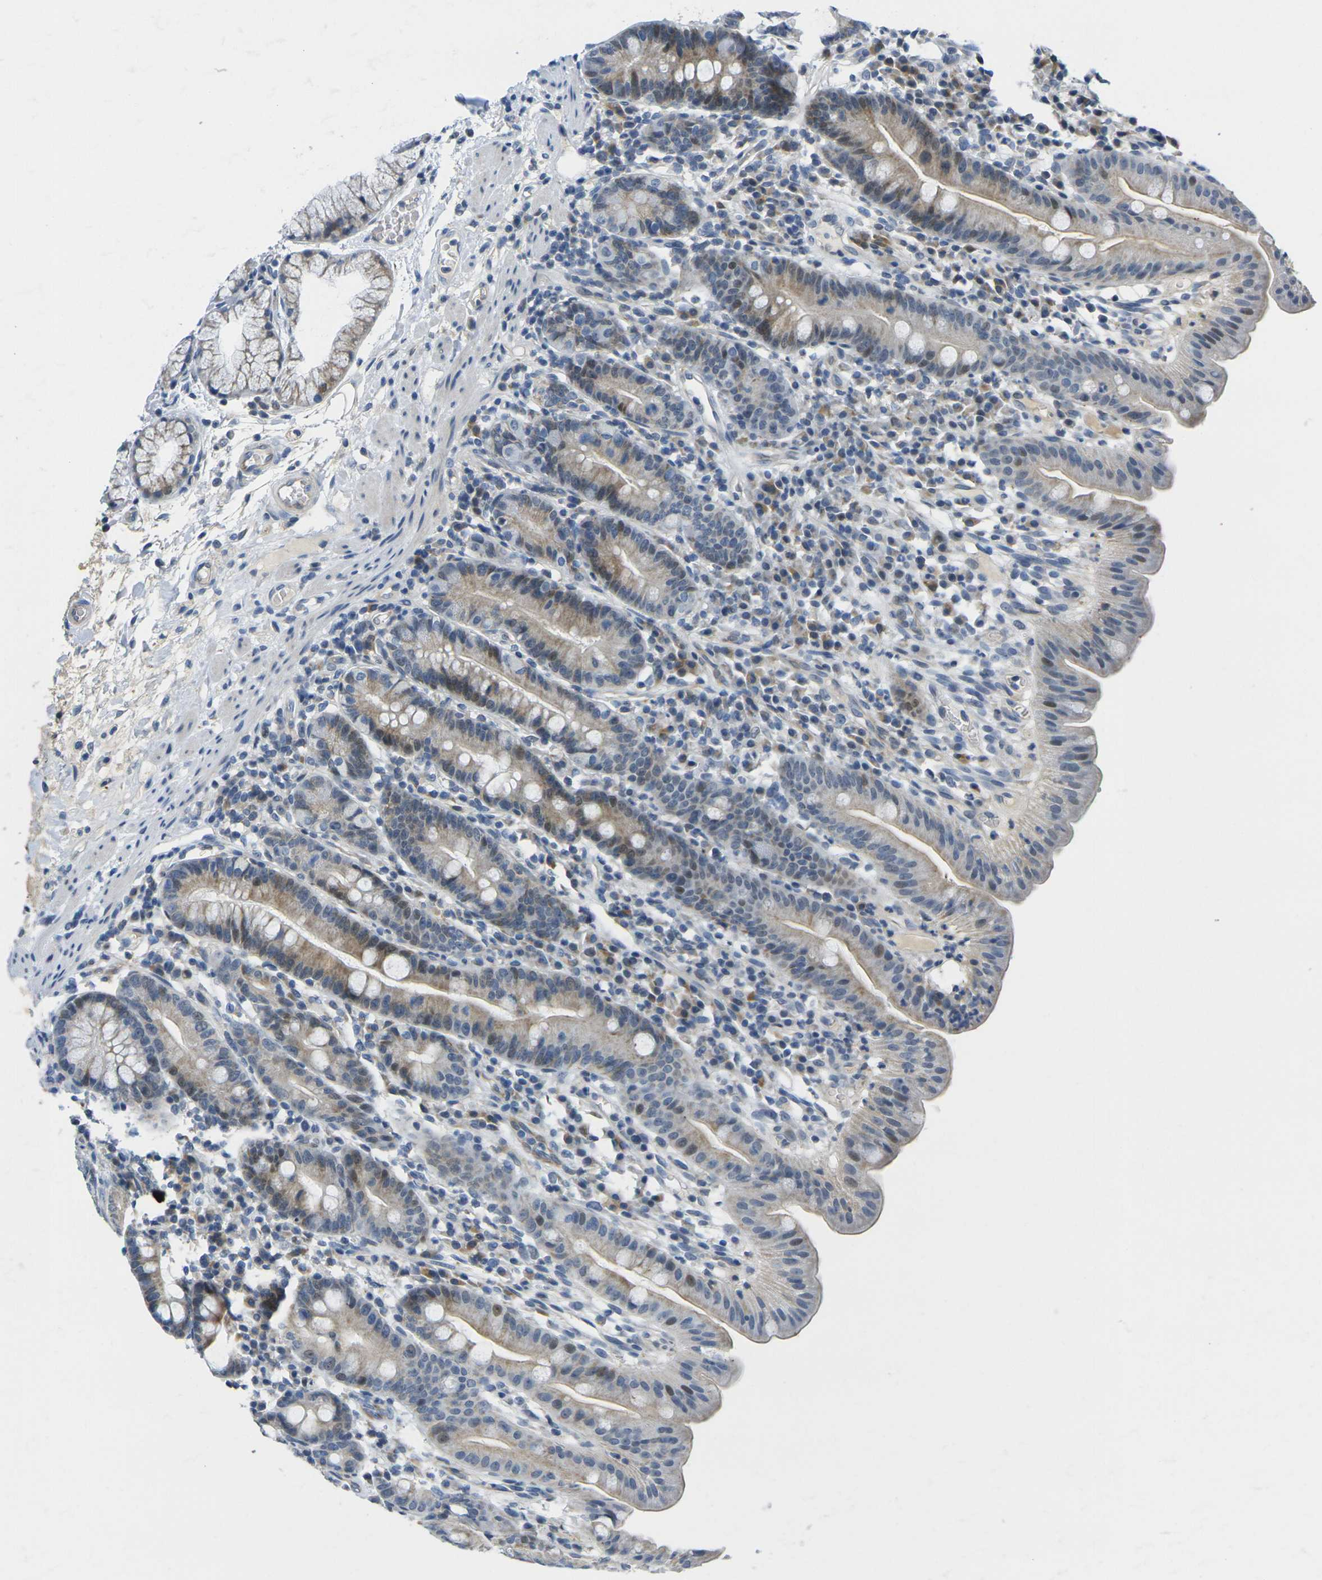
{"staining": {"intensity": "strong", "quantity": ">75%", "location": "cytoplasmic/membranous"}, "tissue": "duodenum", "cell_type": "Glandular cells", "image_type": "normal", "snomed": [{"axis": "morphology", "description": "Normal tissue, NOS"}, {"axis": "topography", "description": "Duodenum"}], "caption": "Glandular cells display high levels of strong cytoplasmic/membranous staining in approximately >75% of cells in normal human duodenum.", "gene": "OTOF", "patient": {"sex": "male", "age": 50}}